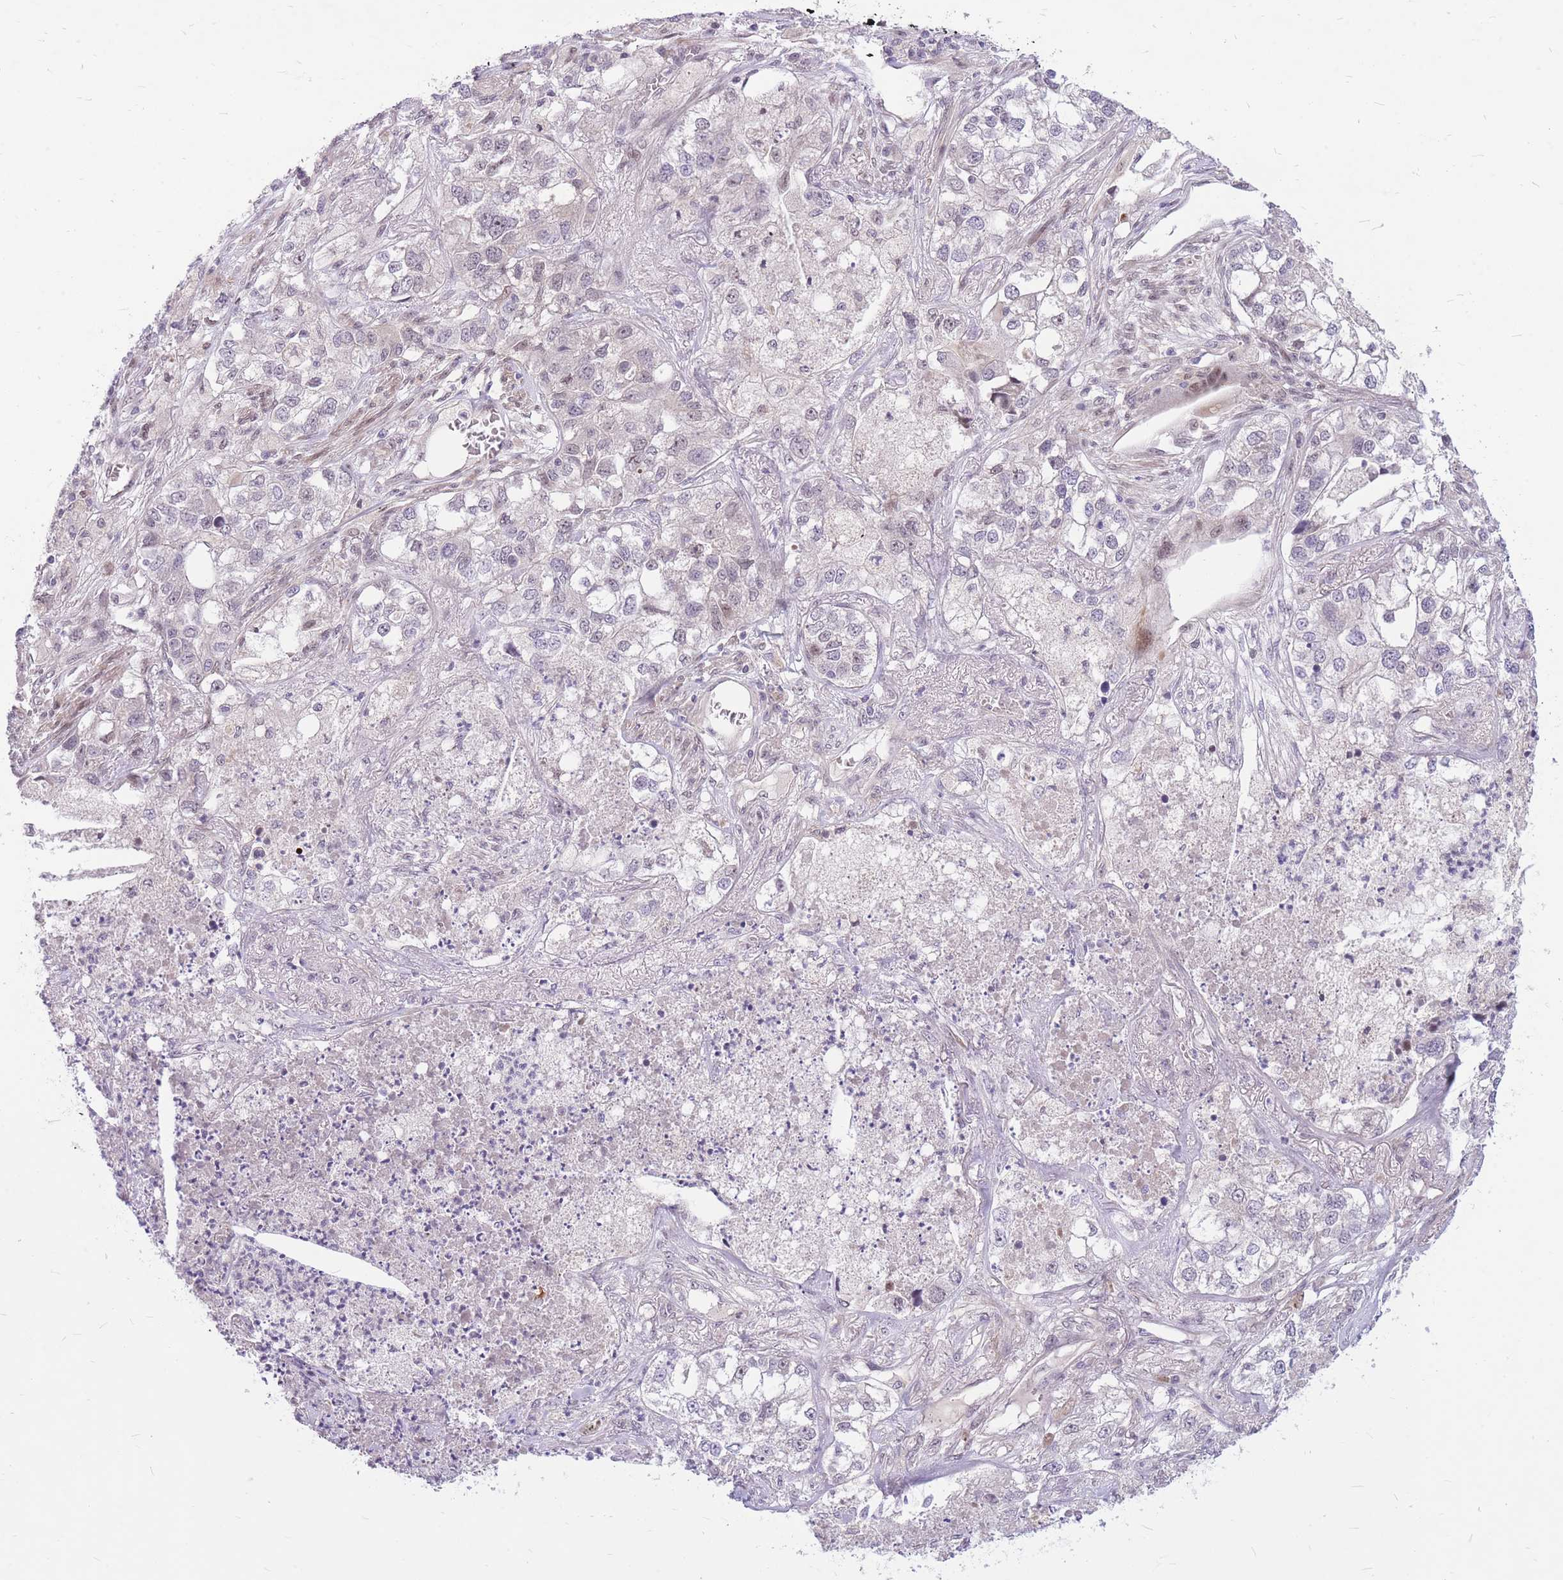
{"staining": {"intensity": "negative", "quantity": "none", "location": "none"}, "tissue": "lung cancer", "cell_type": "Tumor cells", "image_type": "cancer", "snomed": [{"axis": "morphology", "description": "Adenocarcinoma, NOS"}, {"axis": "topography", "description": "Lung"}], "caption": "High power microscopy micrograph of an immunohistochemistry image of lung adenocarcinoma, revealing no significant expression in tumor cells.", "gene": "ERCC2", "patient": {"sex": "male", "age": 49}}